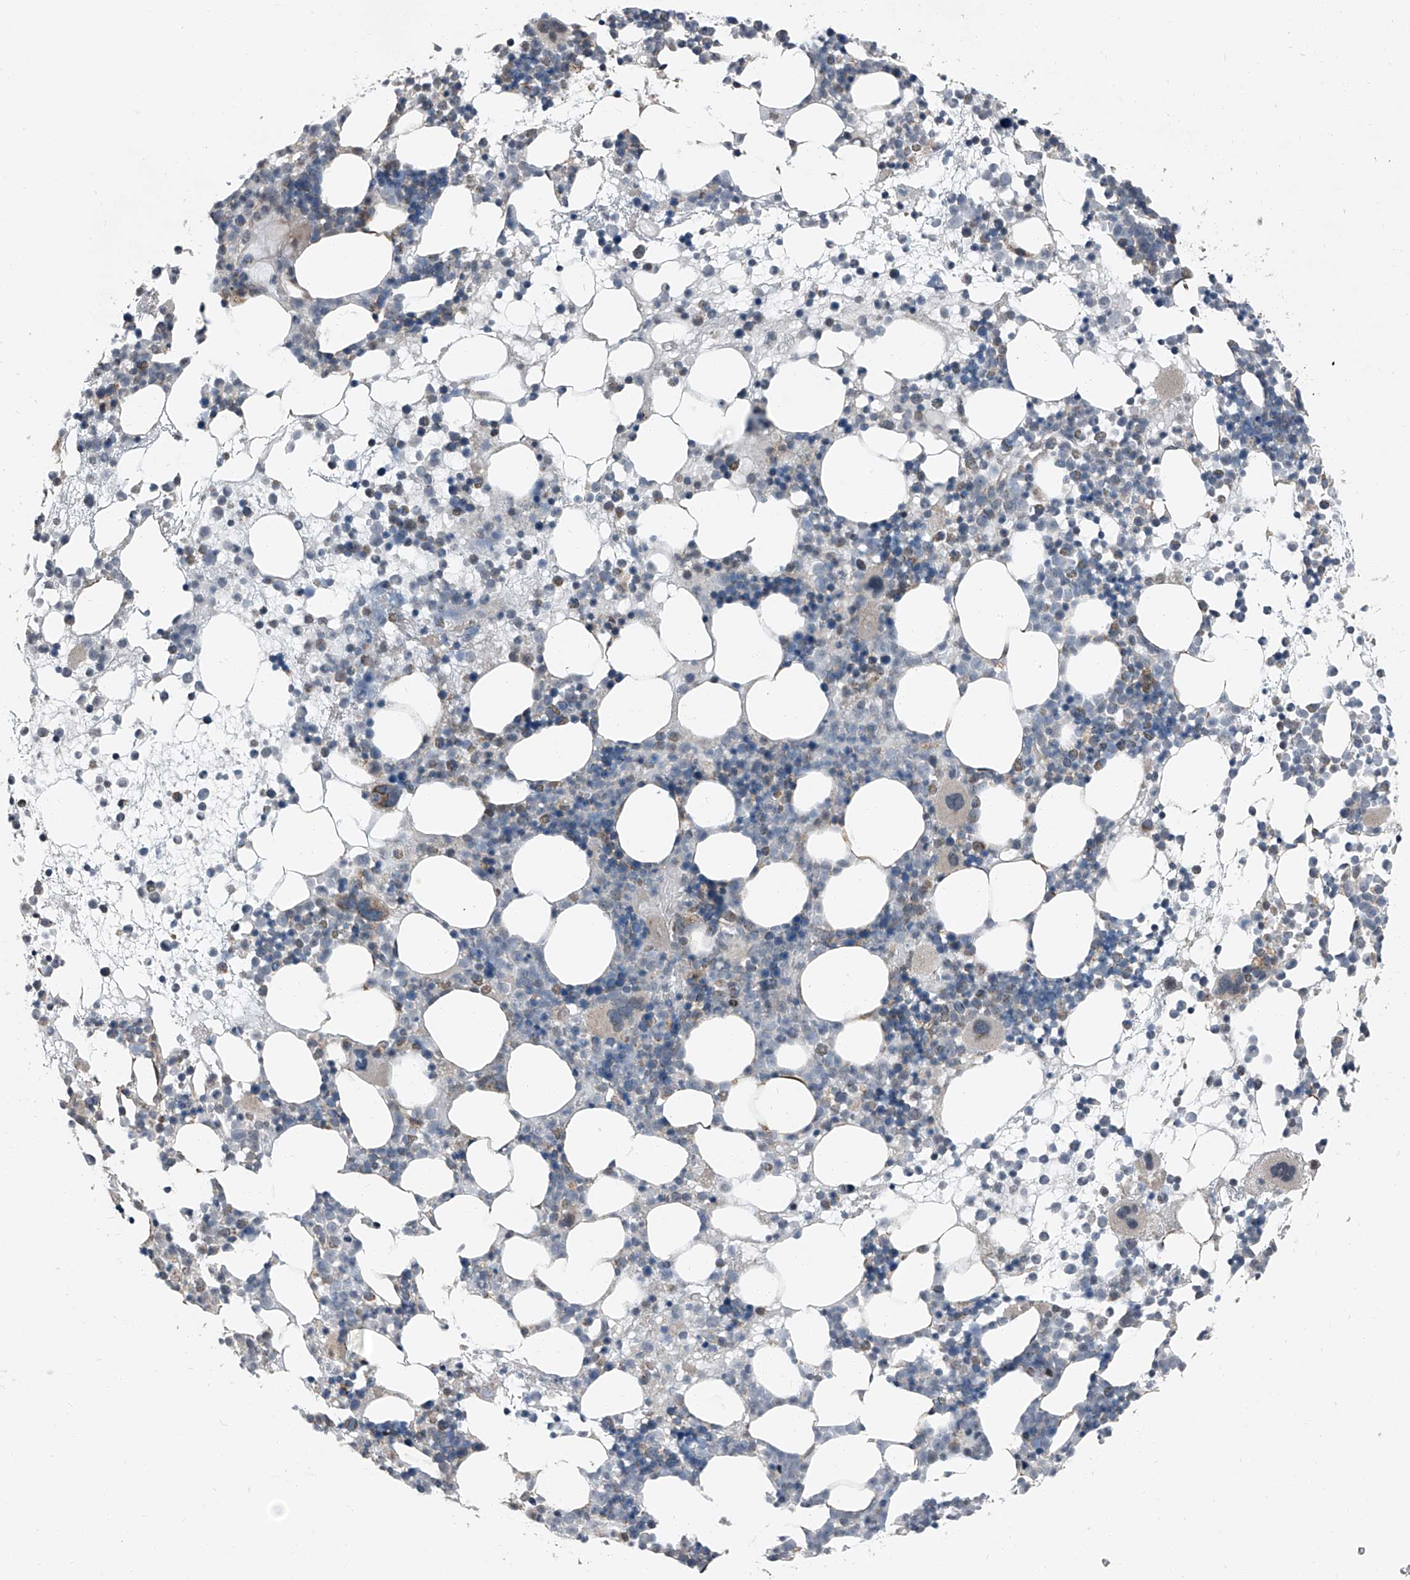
{"staining": {"intensity": "moderate", "quantity": "<25%", "location": "cytoplasmic/membranous"}, "tissue": "bone marrow", "cell_type": "Hematopoietic cells", "image_type": "normal", "snomed": [{"axis": "morphology", "description": "Normal tissue, NOS"}, {"axis": "topography", "description": "Bone marrow"}], "caption": "Immunohistochemistry staining of benign bone marrow, which exhibits low levels of moderate cytoplasmic/membranous staining in approximately <25% of hematopoietic cells indicating moderate cytoplasmic/membranous protein expression. The staining was performed using DAB (3,3'-diaminobenzidine) (brown) for protein detection and nuclei were counterstained in hematoxylin (blue).", "gene": "CHRNA7", "patient": {"sex": "female", "age": 57}}